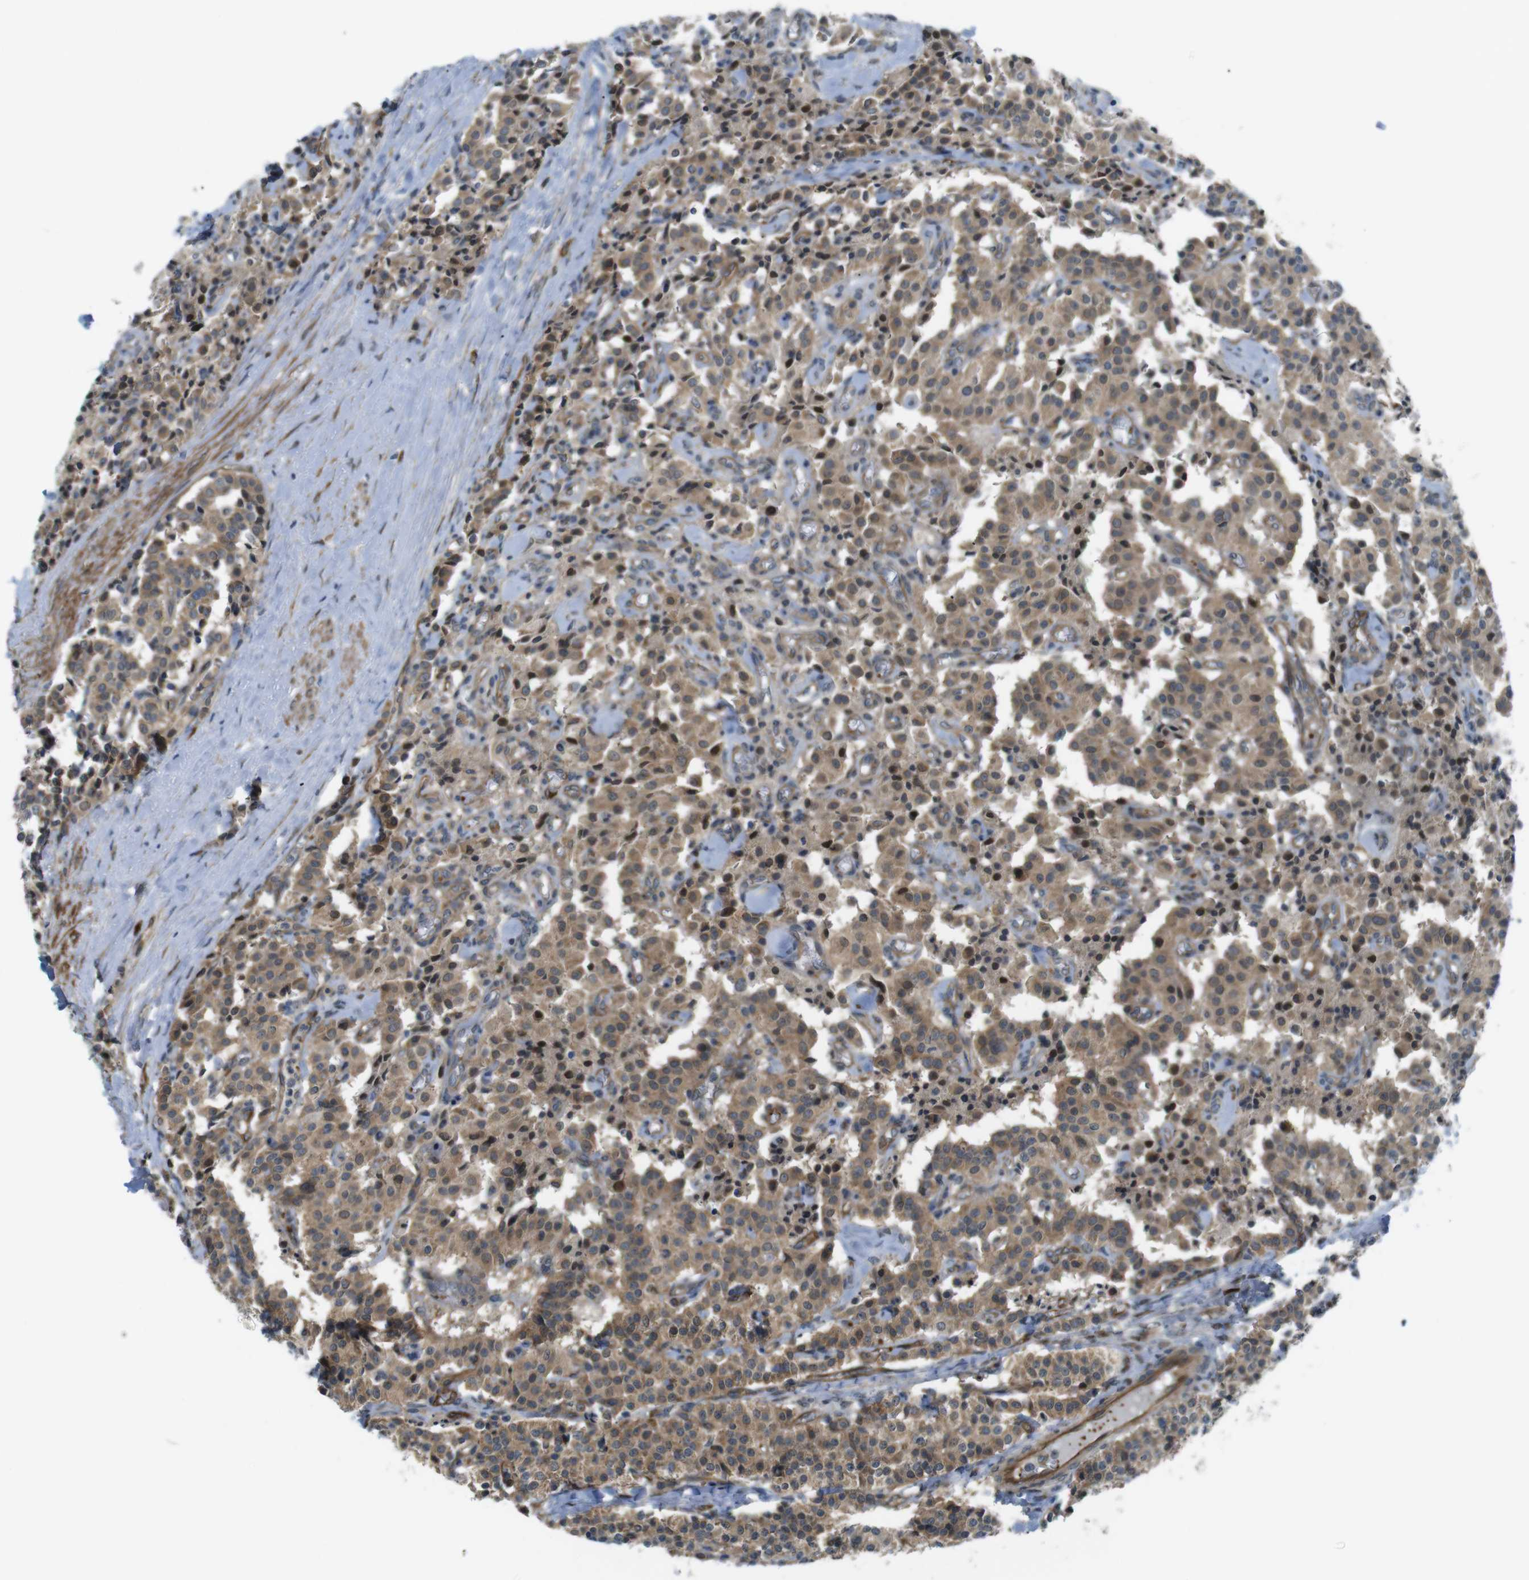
{"staining": {"intensity": "moderate", "quantity": ">75%", "location": "cytoplasmic/membranous"}, "tissue": "carcinoid", "cell_type": "Tumor cells", "image_type": "cancer", "snomed": [{"axis": "morphology", "description": "Carcinoid, malignant, NOS"}, {"axis": "topography", "description": "Lung"}], "caption": "A medium amount of moderate cytoplasmic/membranous positivity is seen in approximately >75% of tumor cells in carcinoid tissue.", "gene": "TSC1", "patient": {"sex": "male", "age": 30}}